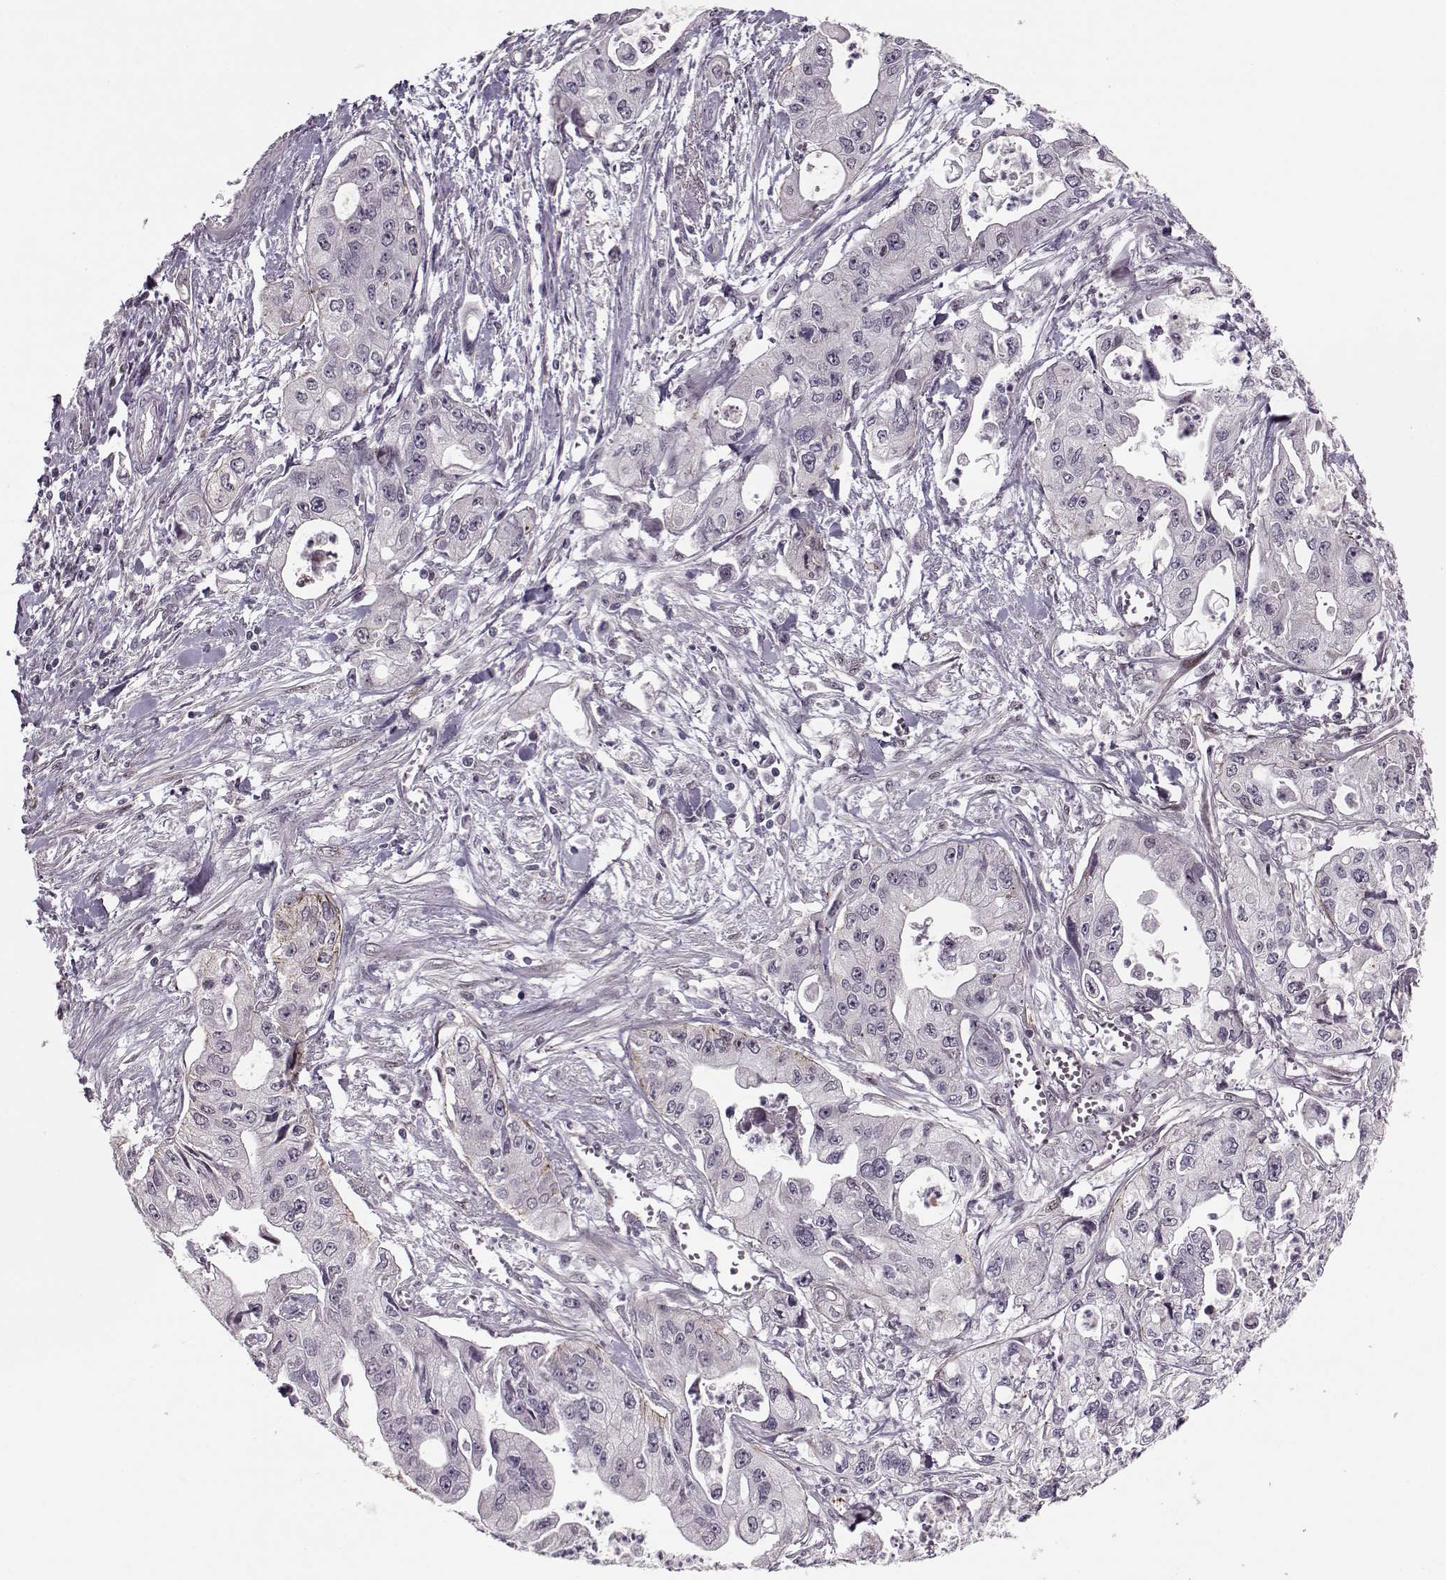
{"staining": {"intensity": "negative", "quantity": "none", "location": "none"}, "tissue": "pancreatic cancer", "cell_type": "Tumor cells", "image_type": "cancer", "snomed": [{"axis": "morphology", "description": "Adenocarcinoma, NOS"}, {"axis": "topography", "description": "Pancreas"}], "caption": "Micrograph shows no significant protein staining in tumor cells of pancreatic cancer (adenocarcinoma).", "gene": "DNAI3", "patient": {"sex": "male", "age": 70}}